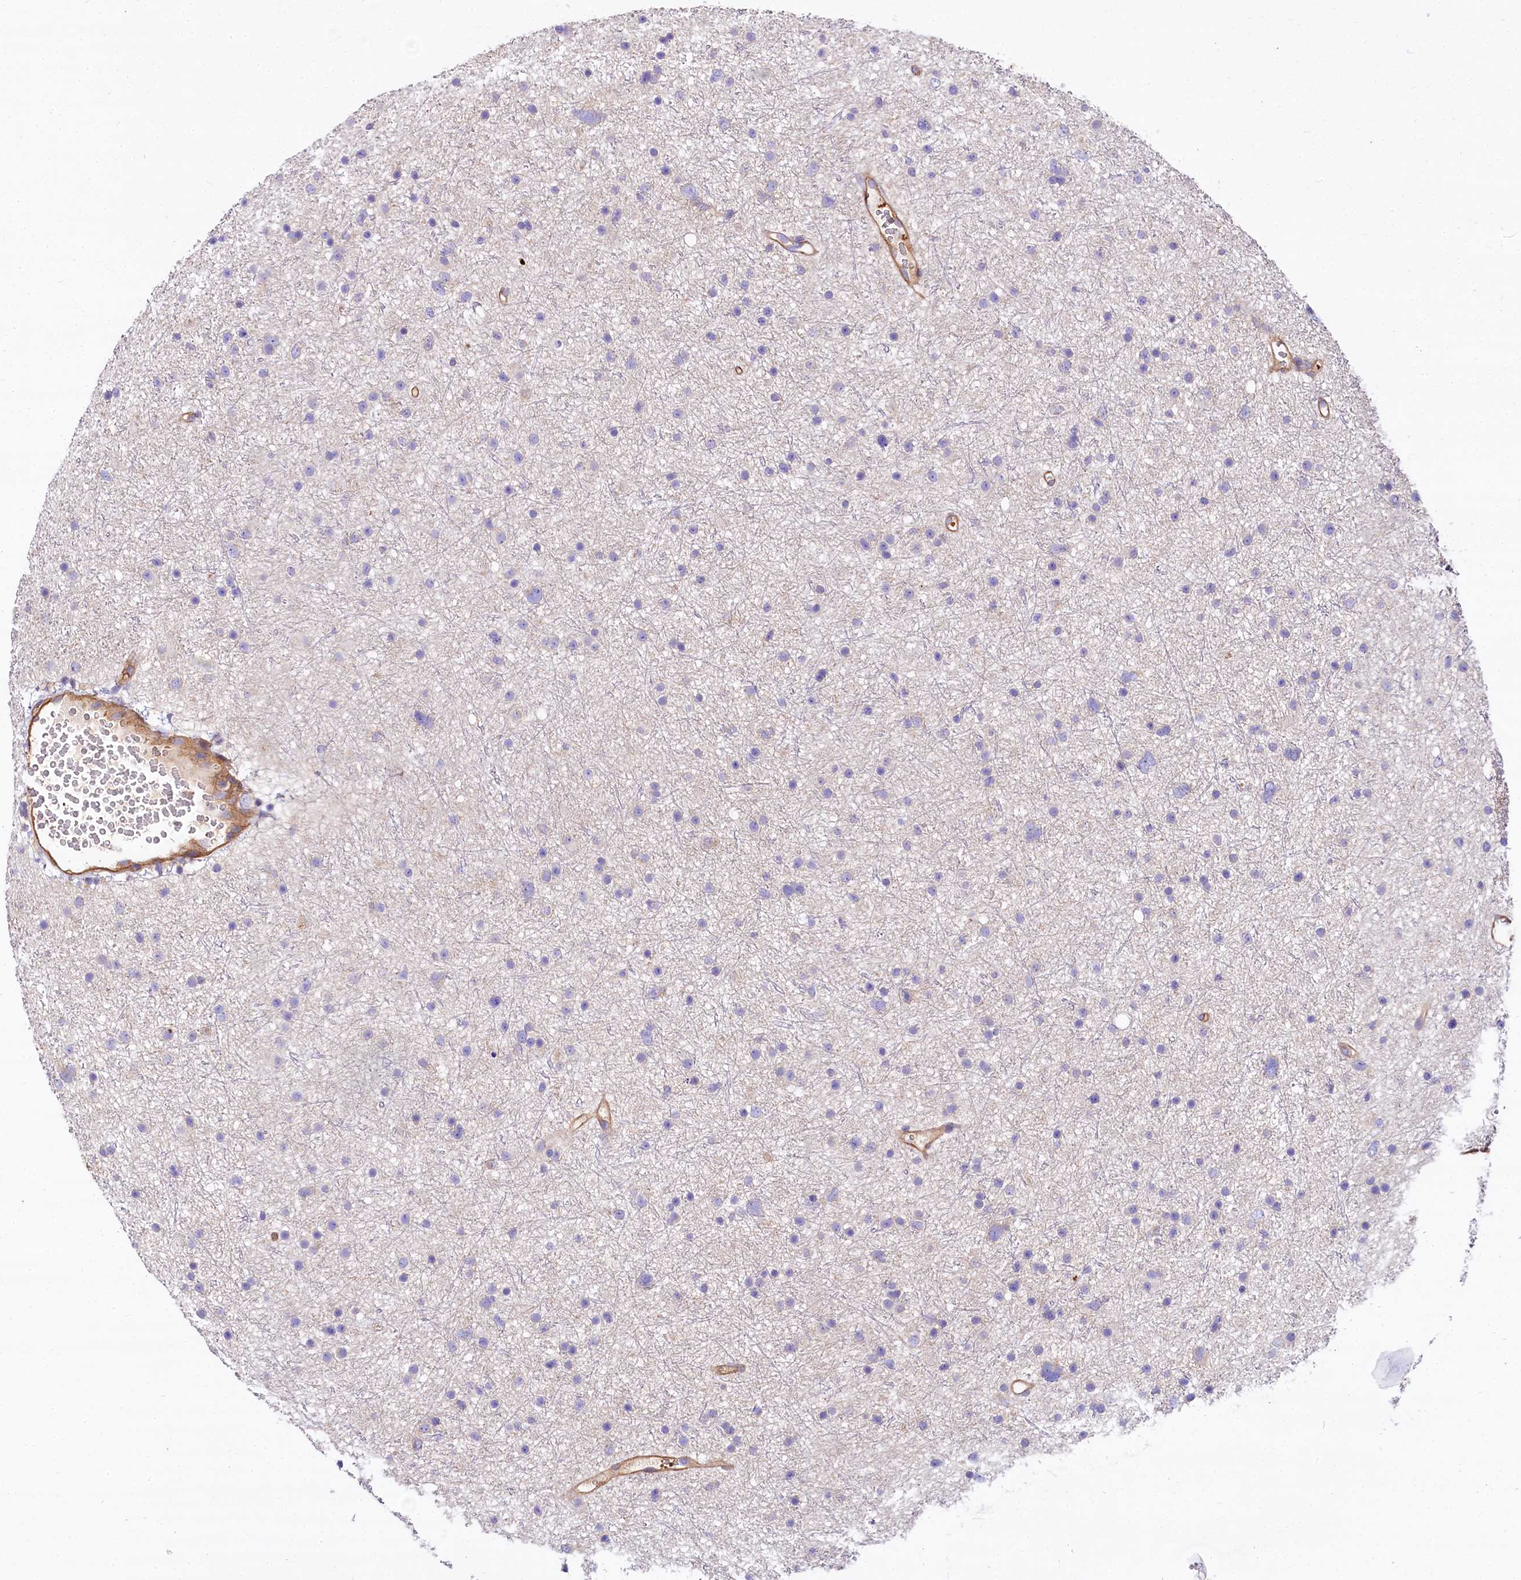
{"staining": {"intensity": "negative", "quantity": "none", "location": "none"}, "tissue": "glioma", "cell_type": "Tumor cells", "image_type": "cancer", "snomed": [{"axis": "morphology", "description": "Glioma, malignant, Low grade"}, {"axis": "topography", "description": "Cerebral cortex"}], "caption": "Glioma was stained to show a protein in brown. There is no significant positivity in tumor cells.", "gene": "FCHSD2", "patient": {"sex": "female", "age": 39}}